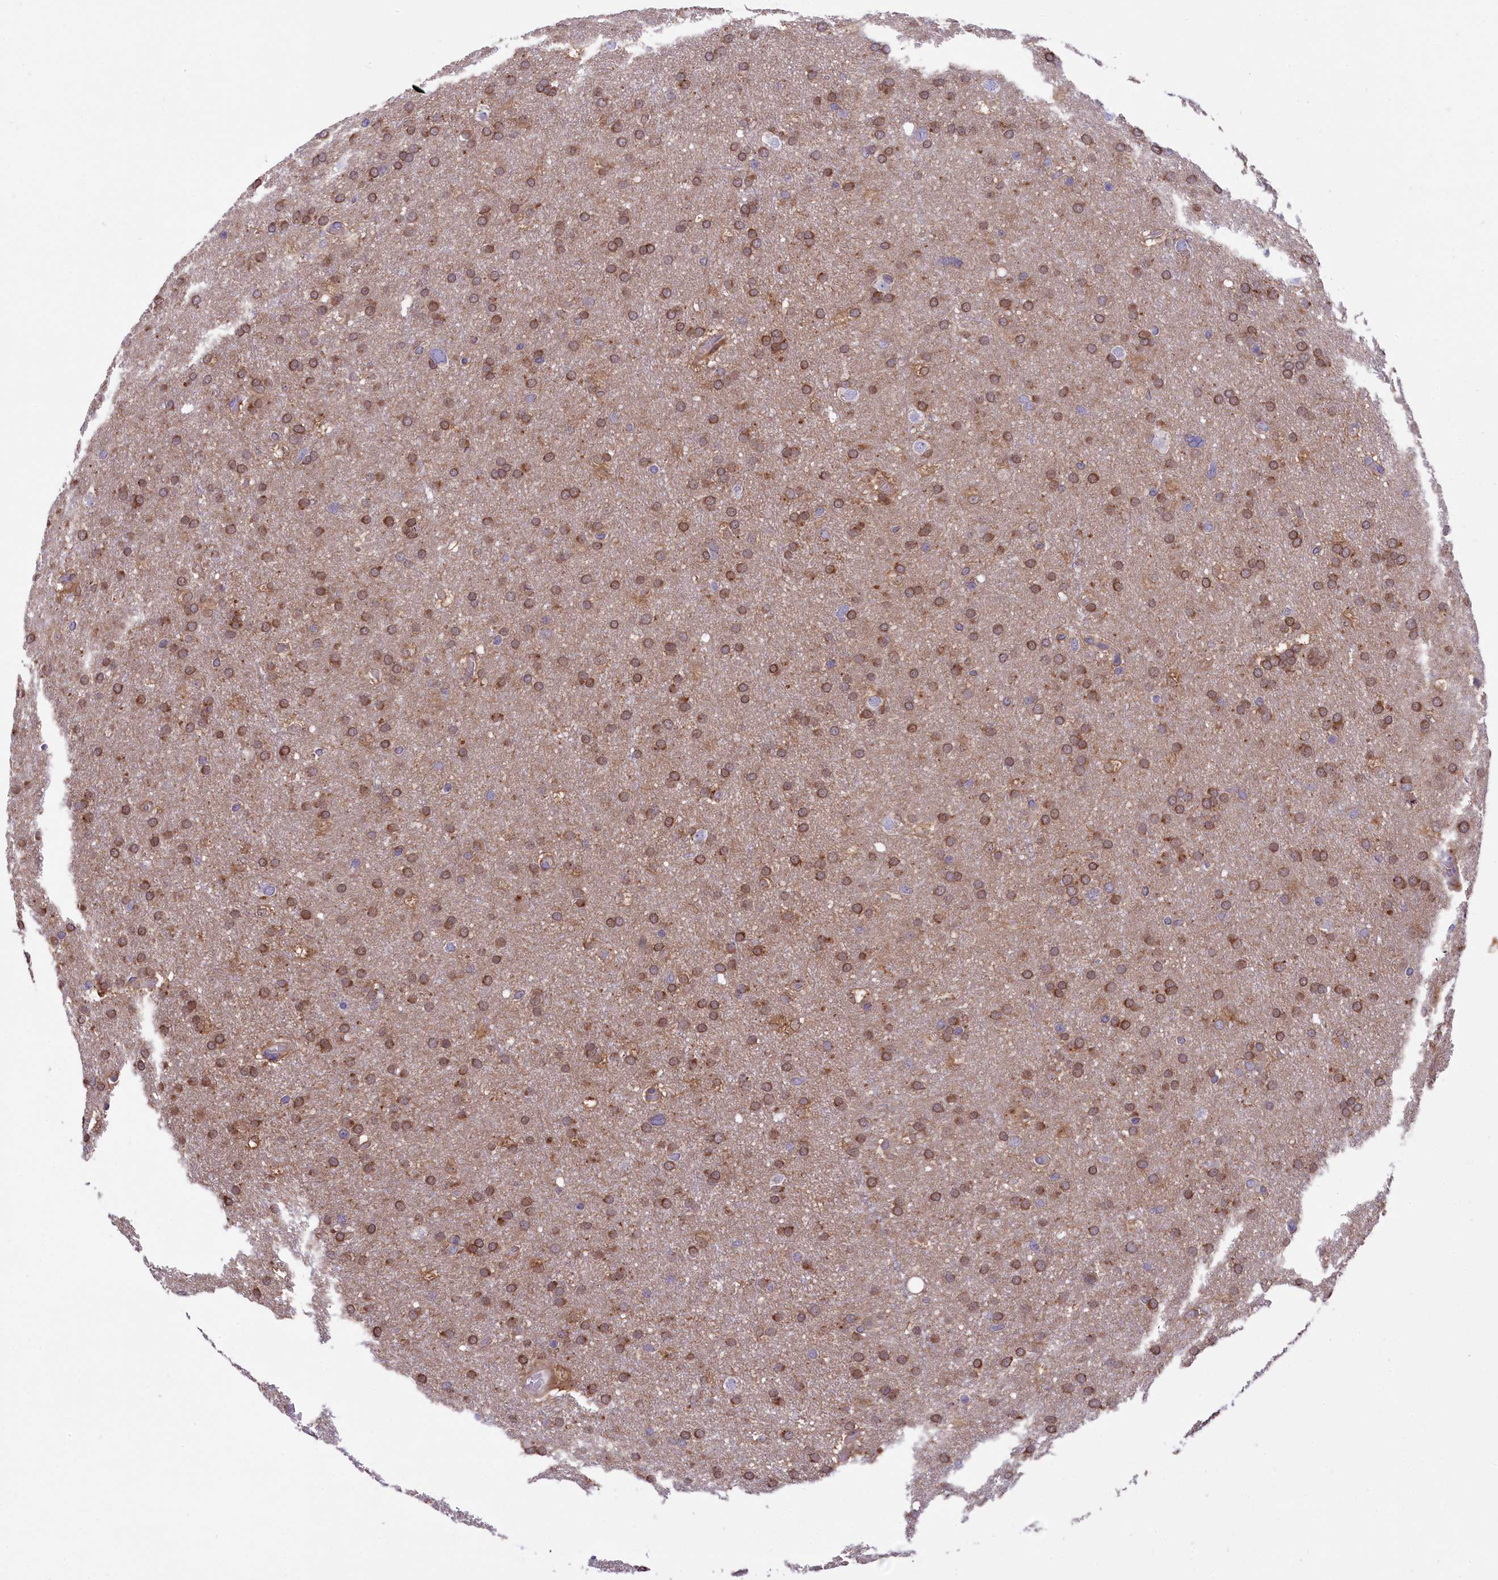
{"staining": {"intensity": "moderate", "quantity": ">75%", "location": "cytoplasmic/membranous"}, "tissue": "glioma", "cell_type": "Tumor cells", "image_type": "cancer", "snomed": [{"axis": "morphology", "description": "Glioma, malignant, High grade"}, {"axis": "topography", "description": "Cerebral cortex"}], "caption": "Immunohistochemistry of malignant glioma (high-grade) exhibits medium levels of moderate cytoplasmic/membranous staining in about >75% of tumor cells.", "gene": "MAN2B1", "patient": {"sex": "female", "age": 36}}